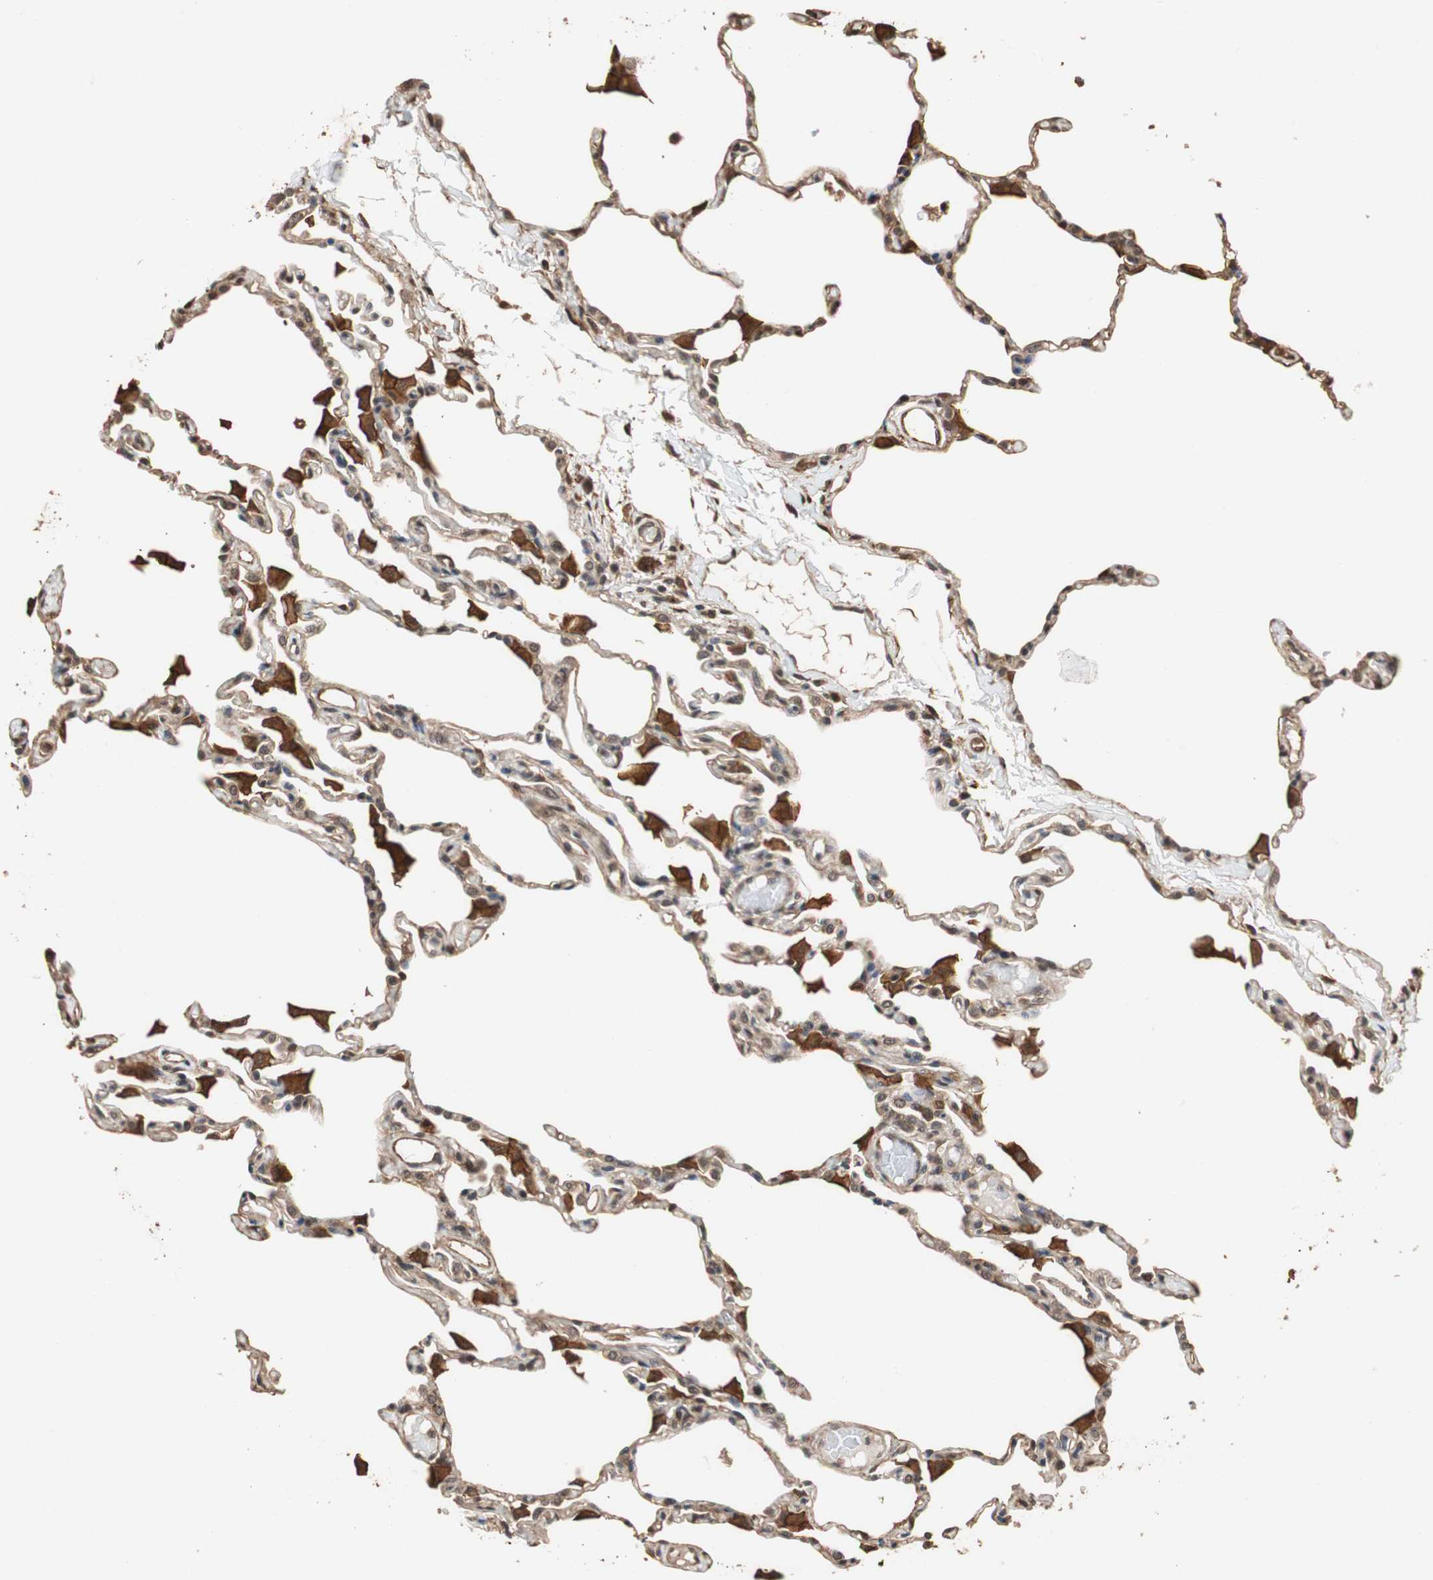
{"staining": {"intensity": "strong", "quantity": ">75%", "location": "cytoplasmic/membranous,nuclear"}, "tissue": "lung", "cell_type": "Alveolar cells", "image_type": "normal", "snomed": [{"axis": "morphology", "description": "Normal tissue, NOS"}, {"axis": "topography", "description": "Lung"}], "caption": "Immunohistochemistry (IHC) histopathology image of normal lung stained for a protein (brown), which exhibits high levels of strong cytoplasmic/membranous,nuclear staining in approximately >75% of alveolar cells.", "gene": "CDC5L", "patient": {"sex": "female", "age": 49}}